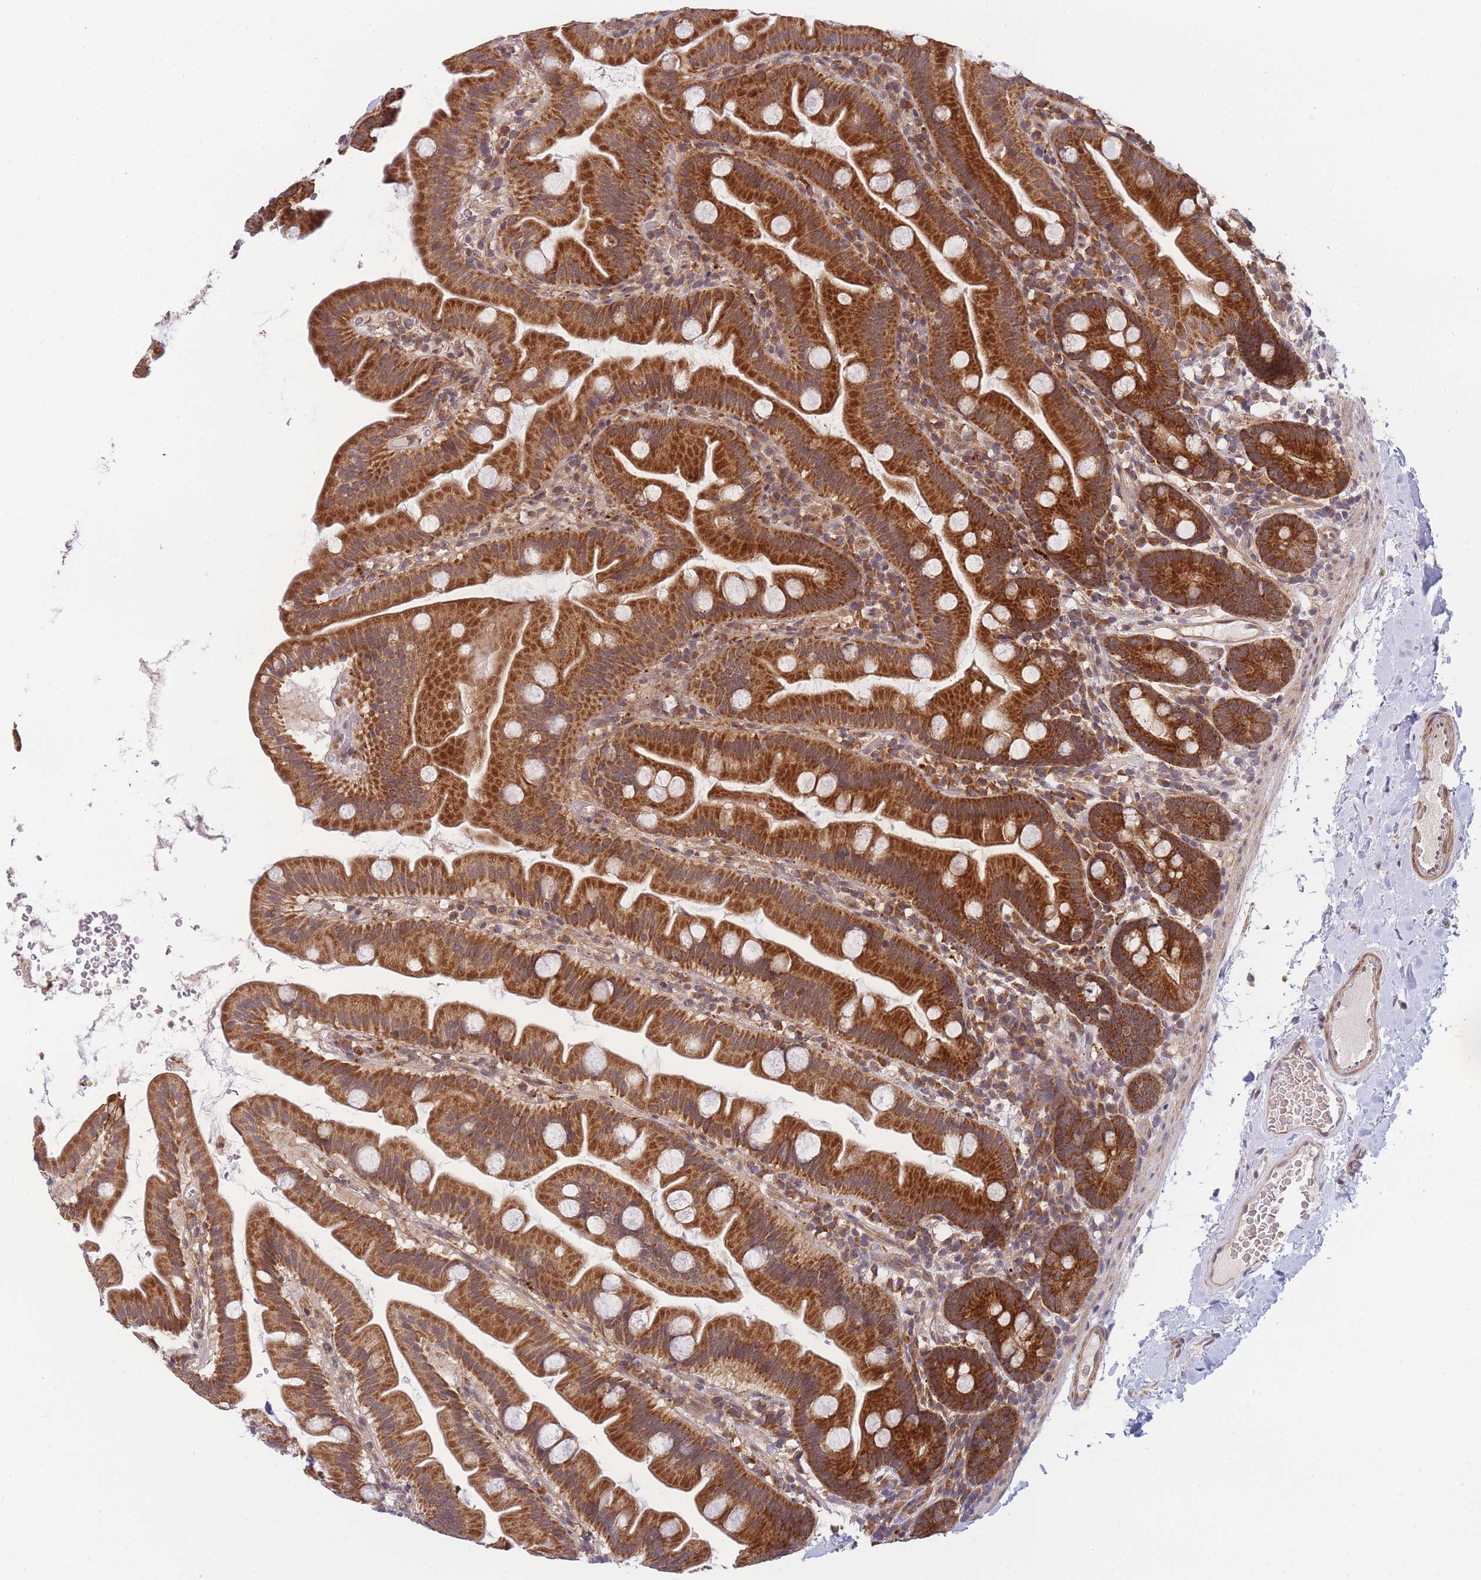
{"staining": {"intensity": "strong", "quantity": ">75%", "location": "cytoplasmic/membranous"}, "tissue": "small intestine", "cell_type": "Glandular cells", "image_type": "normal", "snomed": [{"axis": "morphology", "description": "Normal tissue, NOS"}, {"axis": "topography", "description": "Small intestine"}], "caption": "Normal small intestine demonstrates strong cytoplasmic/membranous expression in about >75% of glandular cells.", "gene": "ENSG00000276345", "patient": {"sex": "female", "age": 68}}